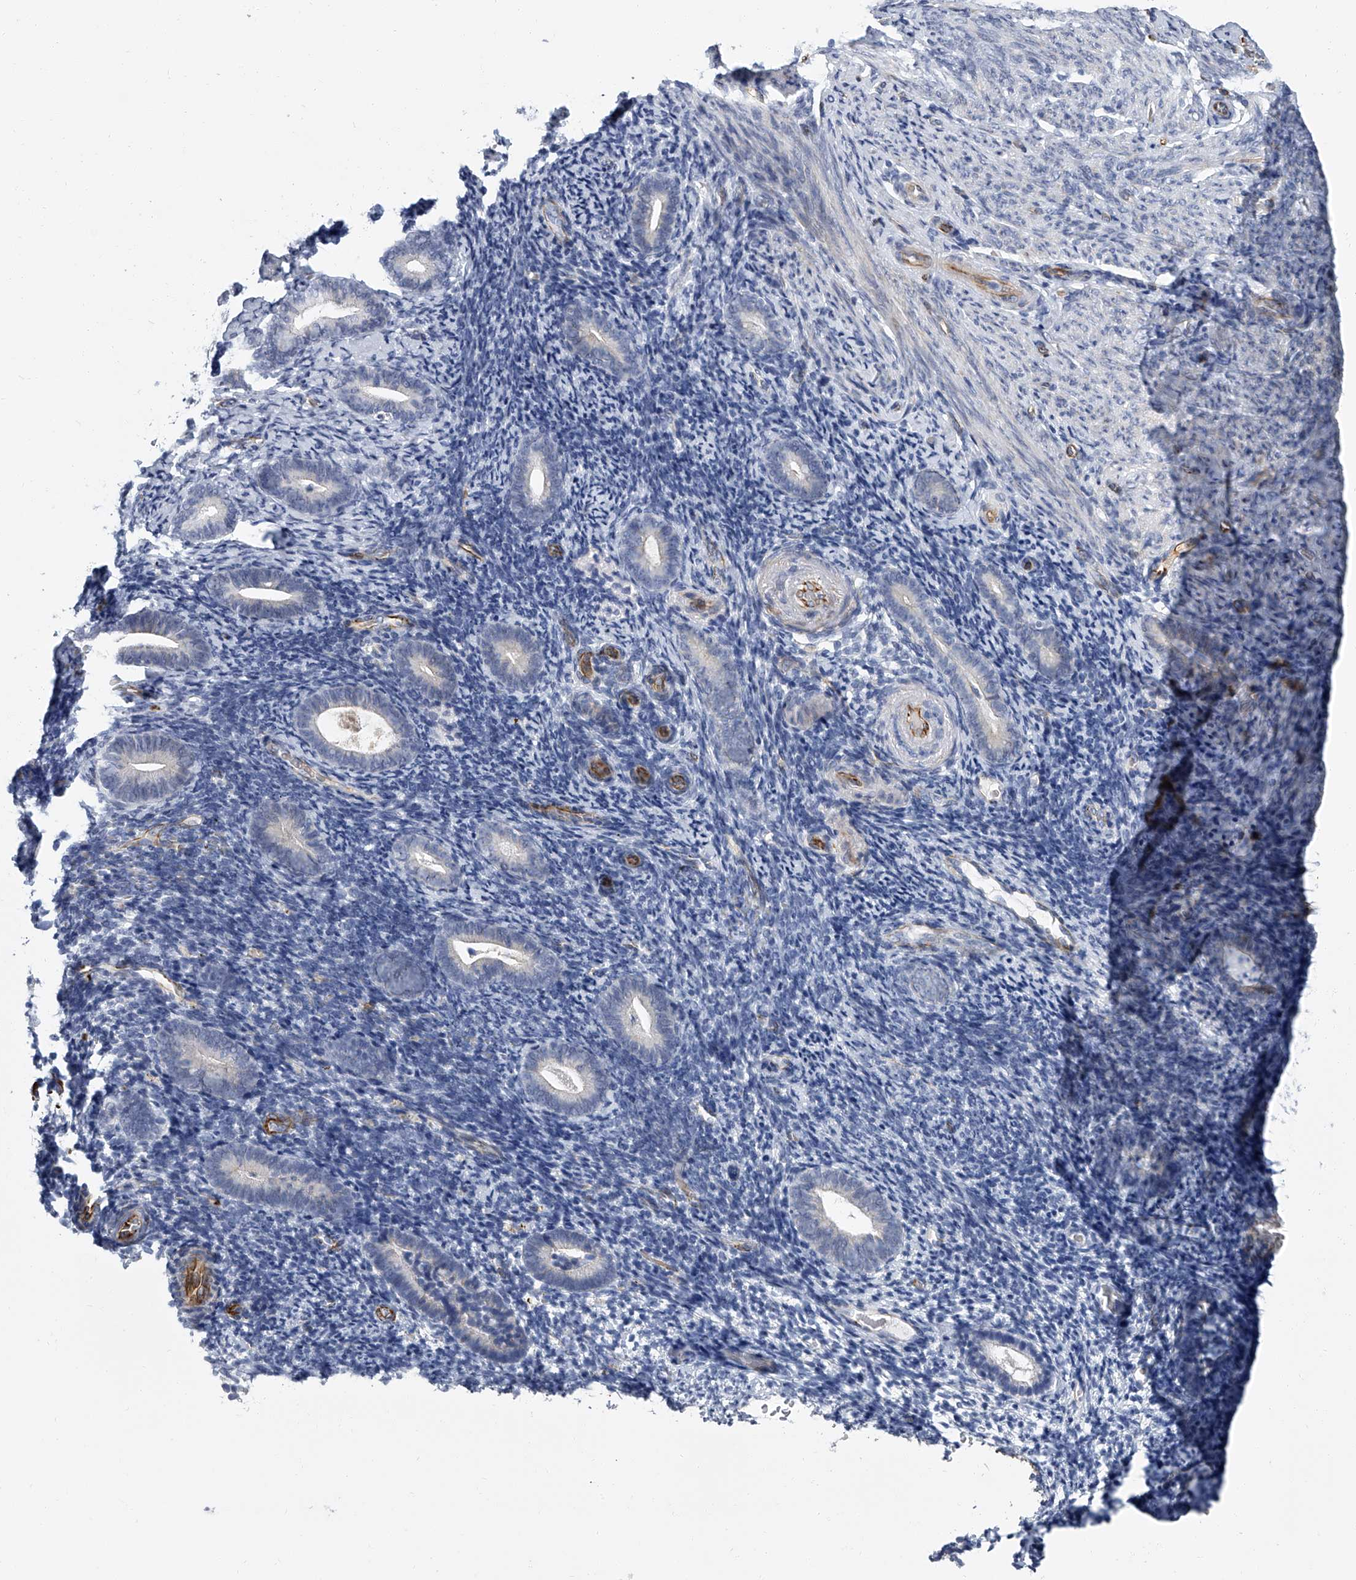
{"staining": {"intensity": "negative", "quantity": "none", "location": "none"}, "tissue": "endometrium", "cell_type": "Cells in endometrial stroma", "image_type": "normal", "snomed": [{"axis": "morphology", "description": "Normal tissue, NOS"}, {"axis": "topography", "description": "Endometrium"}], "caption": "IHC photomicrograph of normal endometrium: endometrium stained with DAB (3,3'-diaminobenzidine) demonstrates no significant protein positivity in cells in endometrial stroma.", "gene": "KIRREL1", "patient": {"sex": "female", "age": 51}}